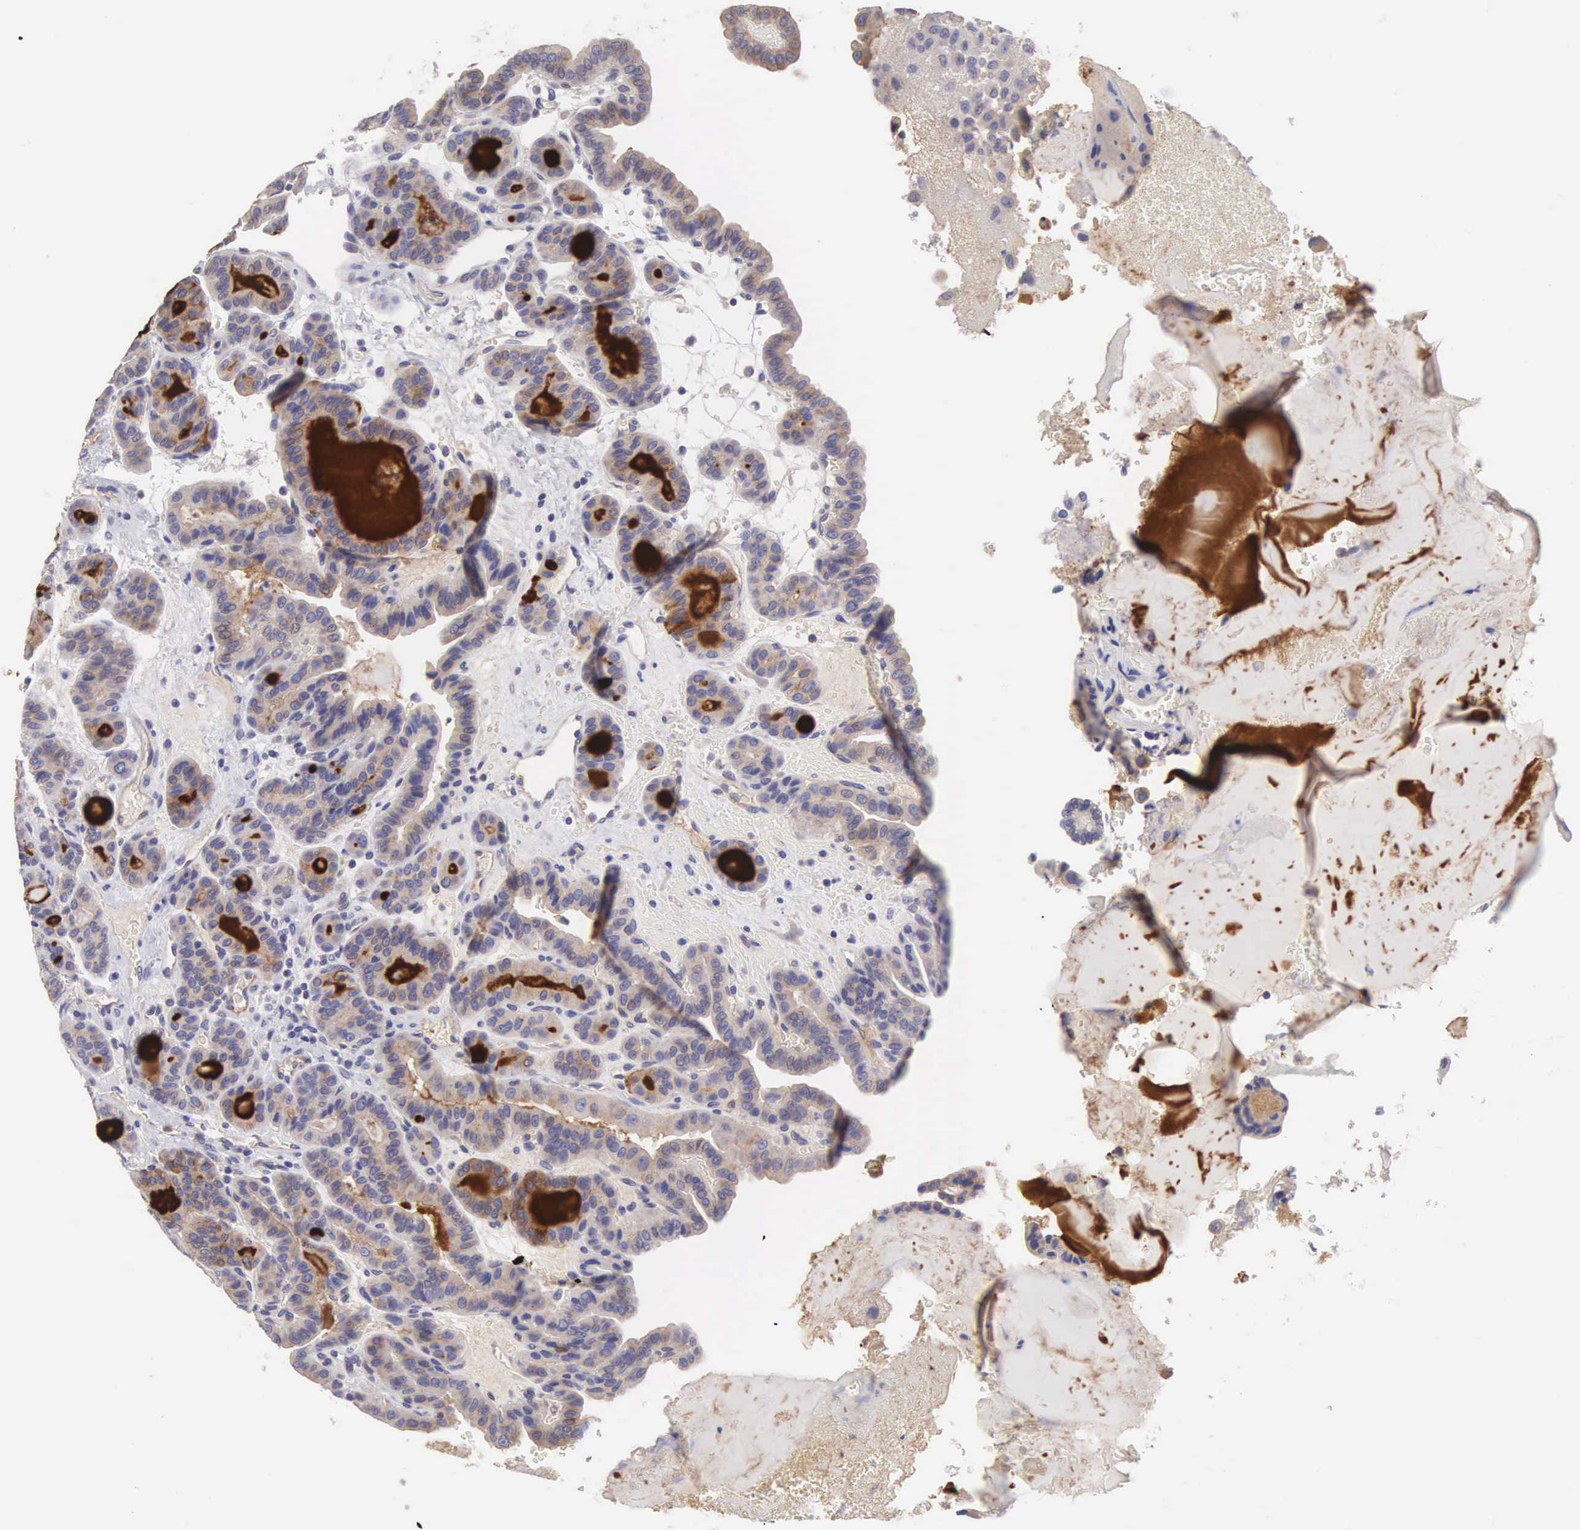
{"staining": {"intensity": "weak", "quantity": "25%-75%", "location": "cytoplasmic/membranous"}, "tissue": "thyroid cancer", "cell_type": "Tumor cells", "image_type": "cancer", "snomed": [{"axis": "morphology", "description": "Papillary adenocarcinoma, NOS"}, {"axis": "topography", "description": "Thyroid gland"}], "caption": "The immunohistochemical stain shows weak cytoplasmic/membranous staining in tumor cells of thyroid cancer (papillary adenocarcinoma) tissue.", "gene": "SLITRK4", "patient": {"sex": "male", "age": 87}}